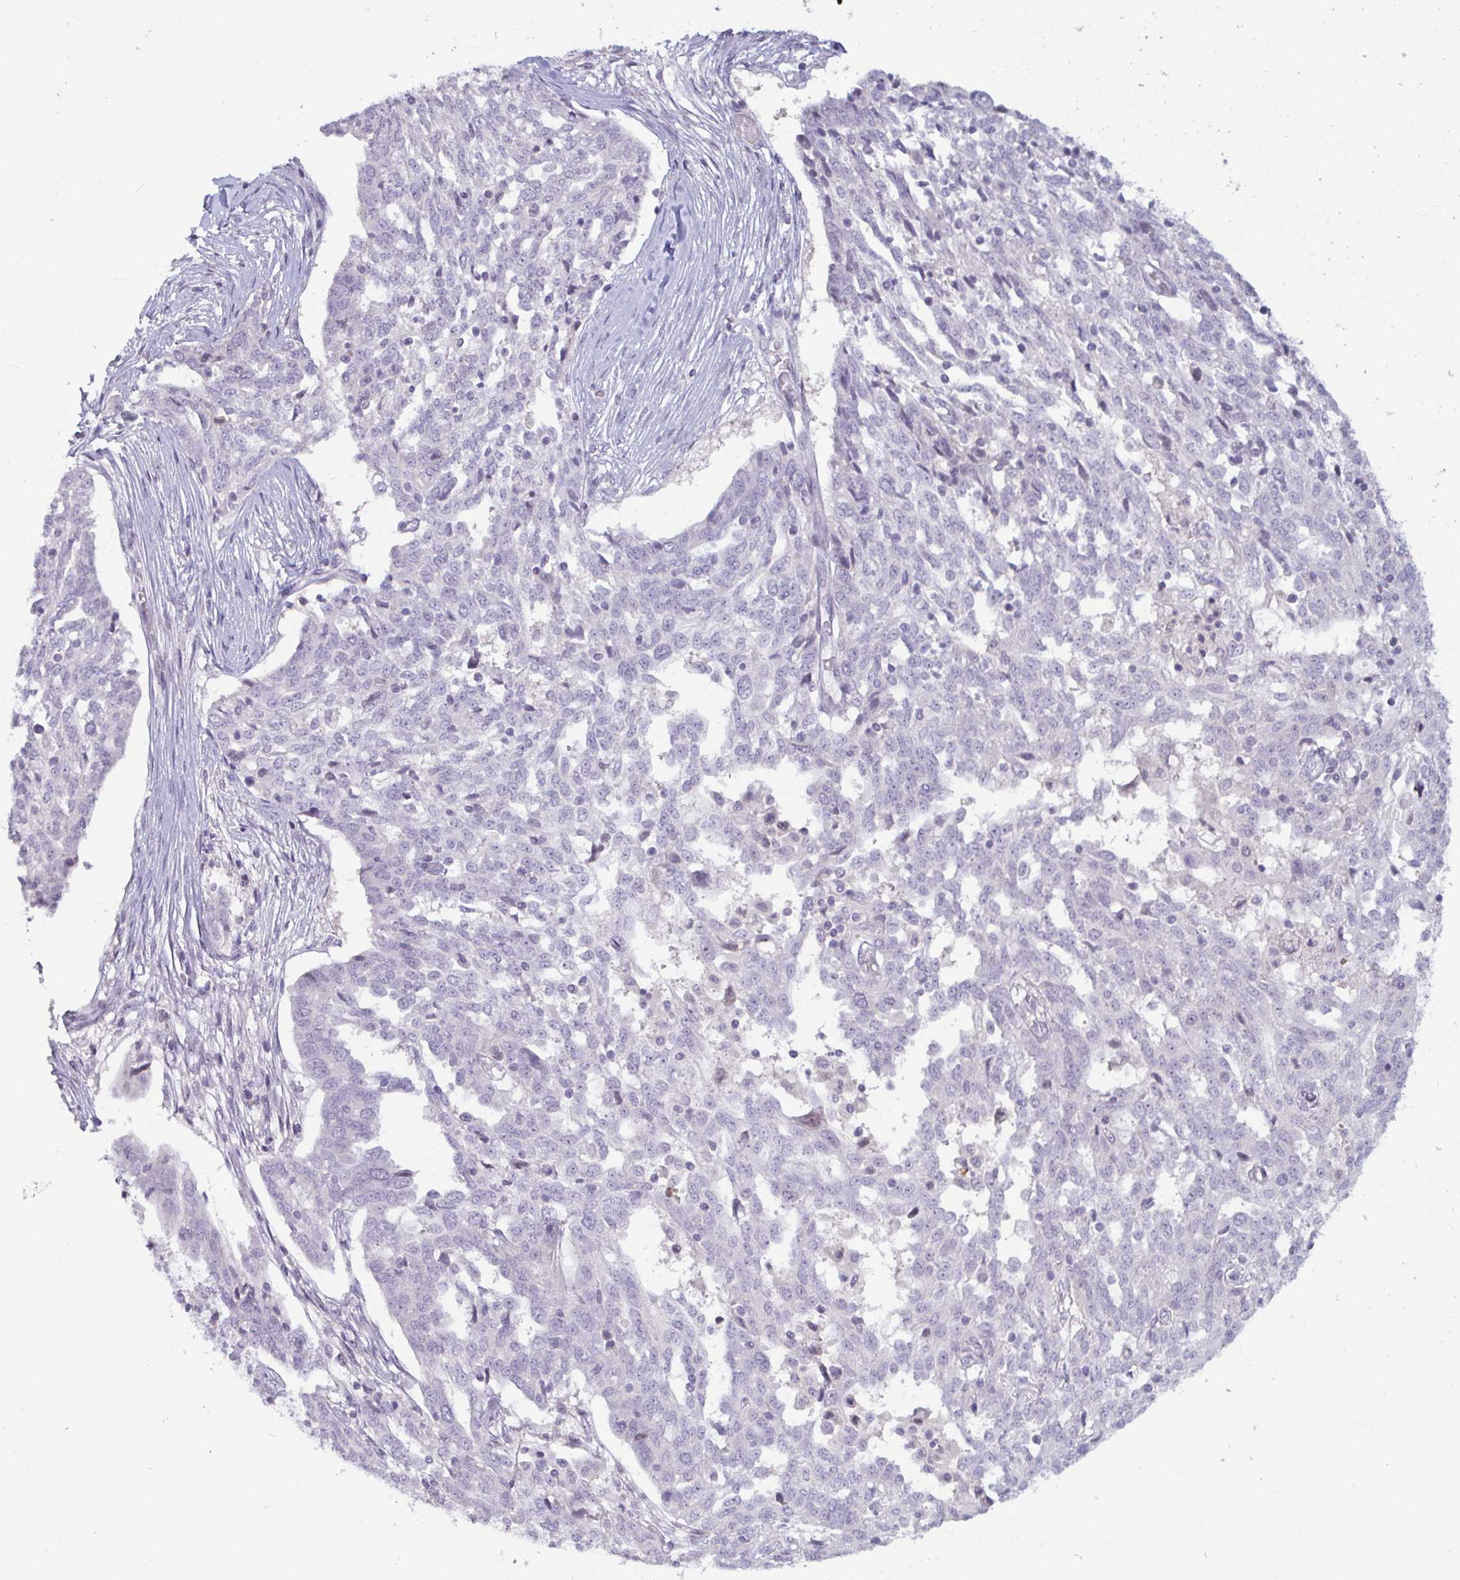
{"staining": {"intensity": "negative", "quantity": "none", "location": "none"}, "tissue": "ovarian cancer", "cell_type": "Tumor cells", "image_type": "cancer", "snomed": [{"axis": "morphology", "description": "Cystadenocarcinoma, serous, NOS"}, {"axis": "topography", "description": "Ovary"}], "caption": "This is an immunohistochemistry photomicrograph of ovarian cancer. There is no expression in tumor cells.", "gene": "GSTM1", "patient": {"sex": "female", "age": 67}}